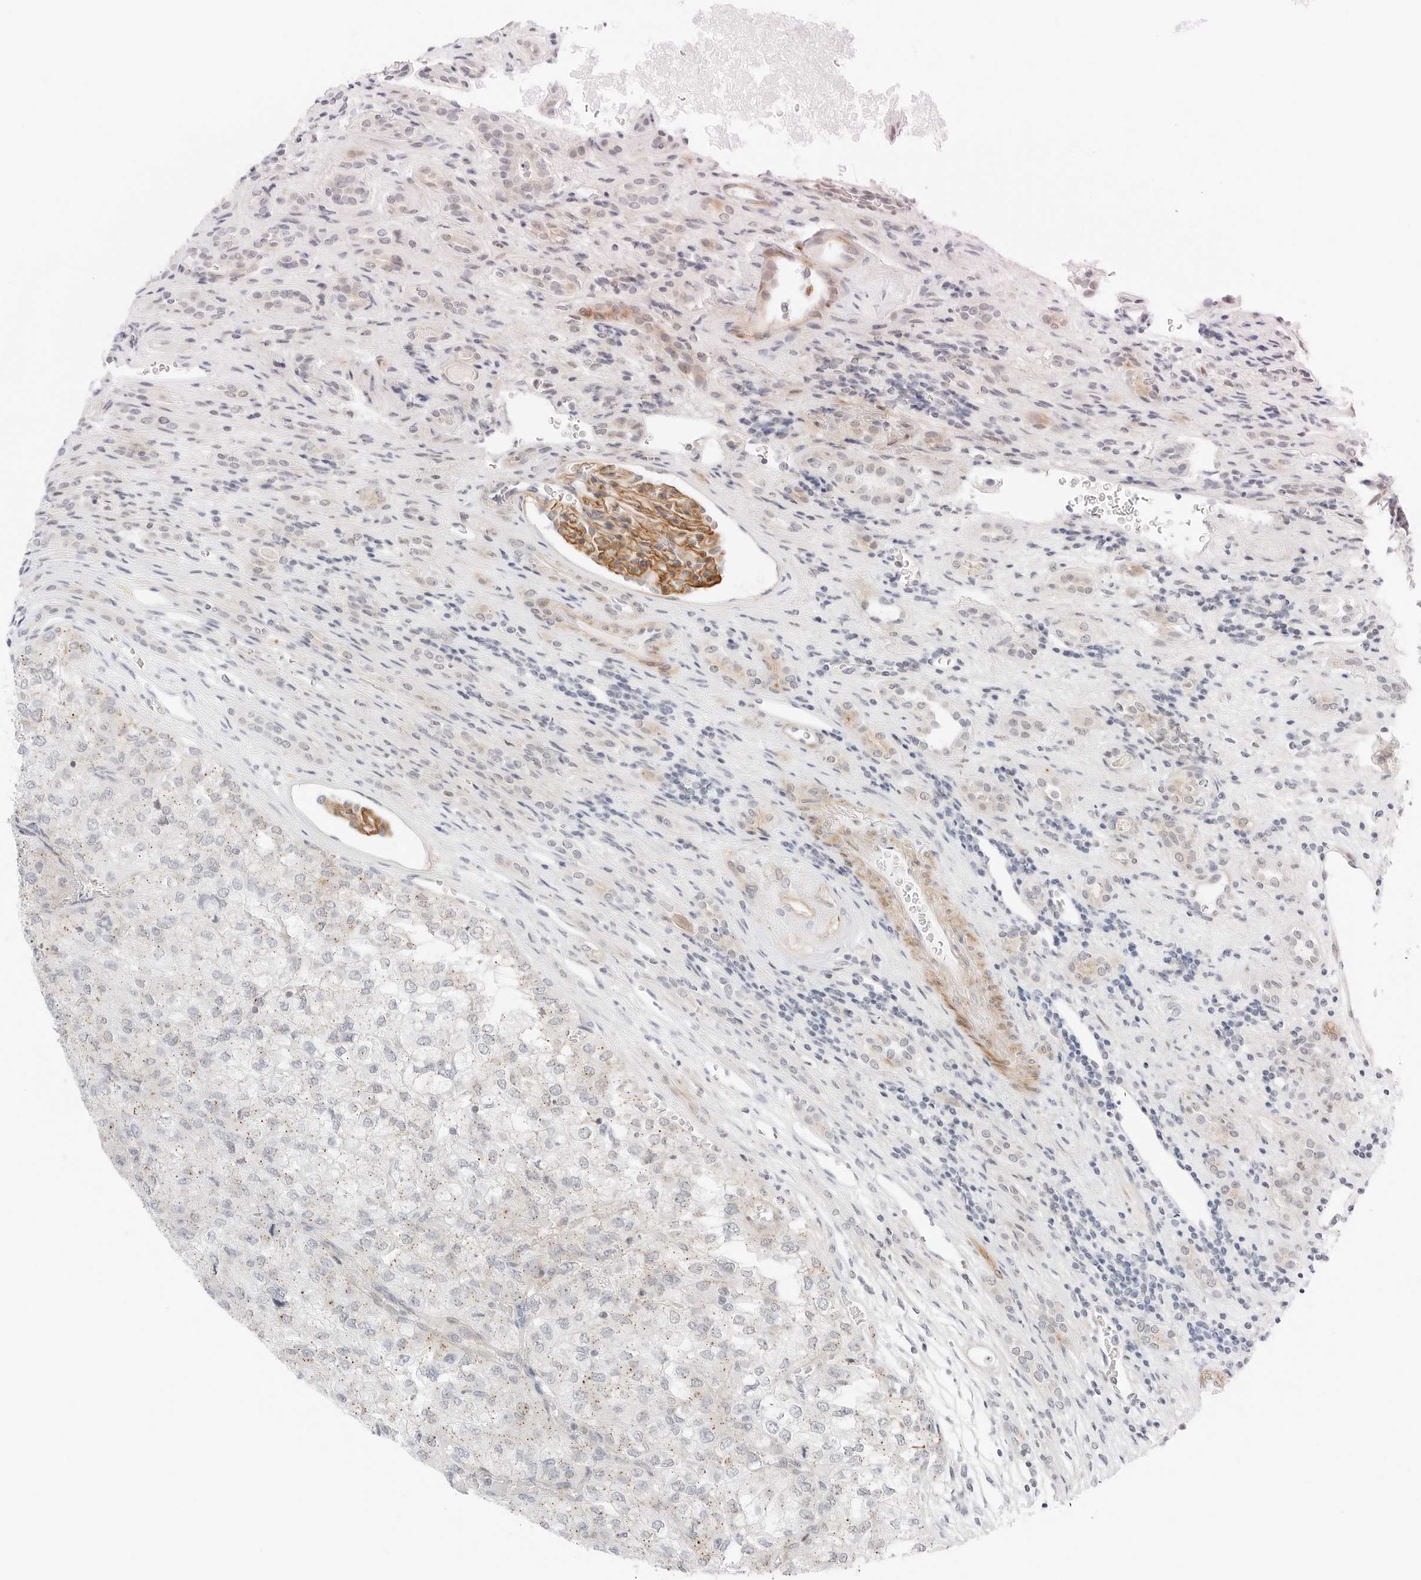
{"staining": {"intensity": "weak", "quantity": "<25%", "location": "cytoplasmic/membranous"}, "tissue": "renal cancer", "cell_type": "Tumor cells", "image_type": "cancer", "snomed": [{"axis": "morphology", "description": "Adenocarcinoma, NOS"}, {"axis": "topography", "description": "Kidney"}], "caption": "The immunohistochemistry micrograph has no significant expression in tumor cells of renal adenocarcinoma tissue. (Brightfield microscopy of DAB immunohistochemistry (IHC) at high magnification).", "gene": "IQCC", "patient": {"sex": "female", "age": 54}}